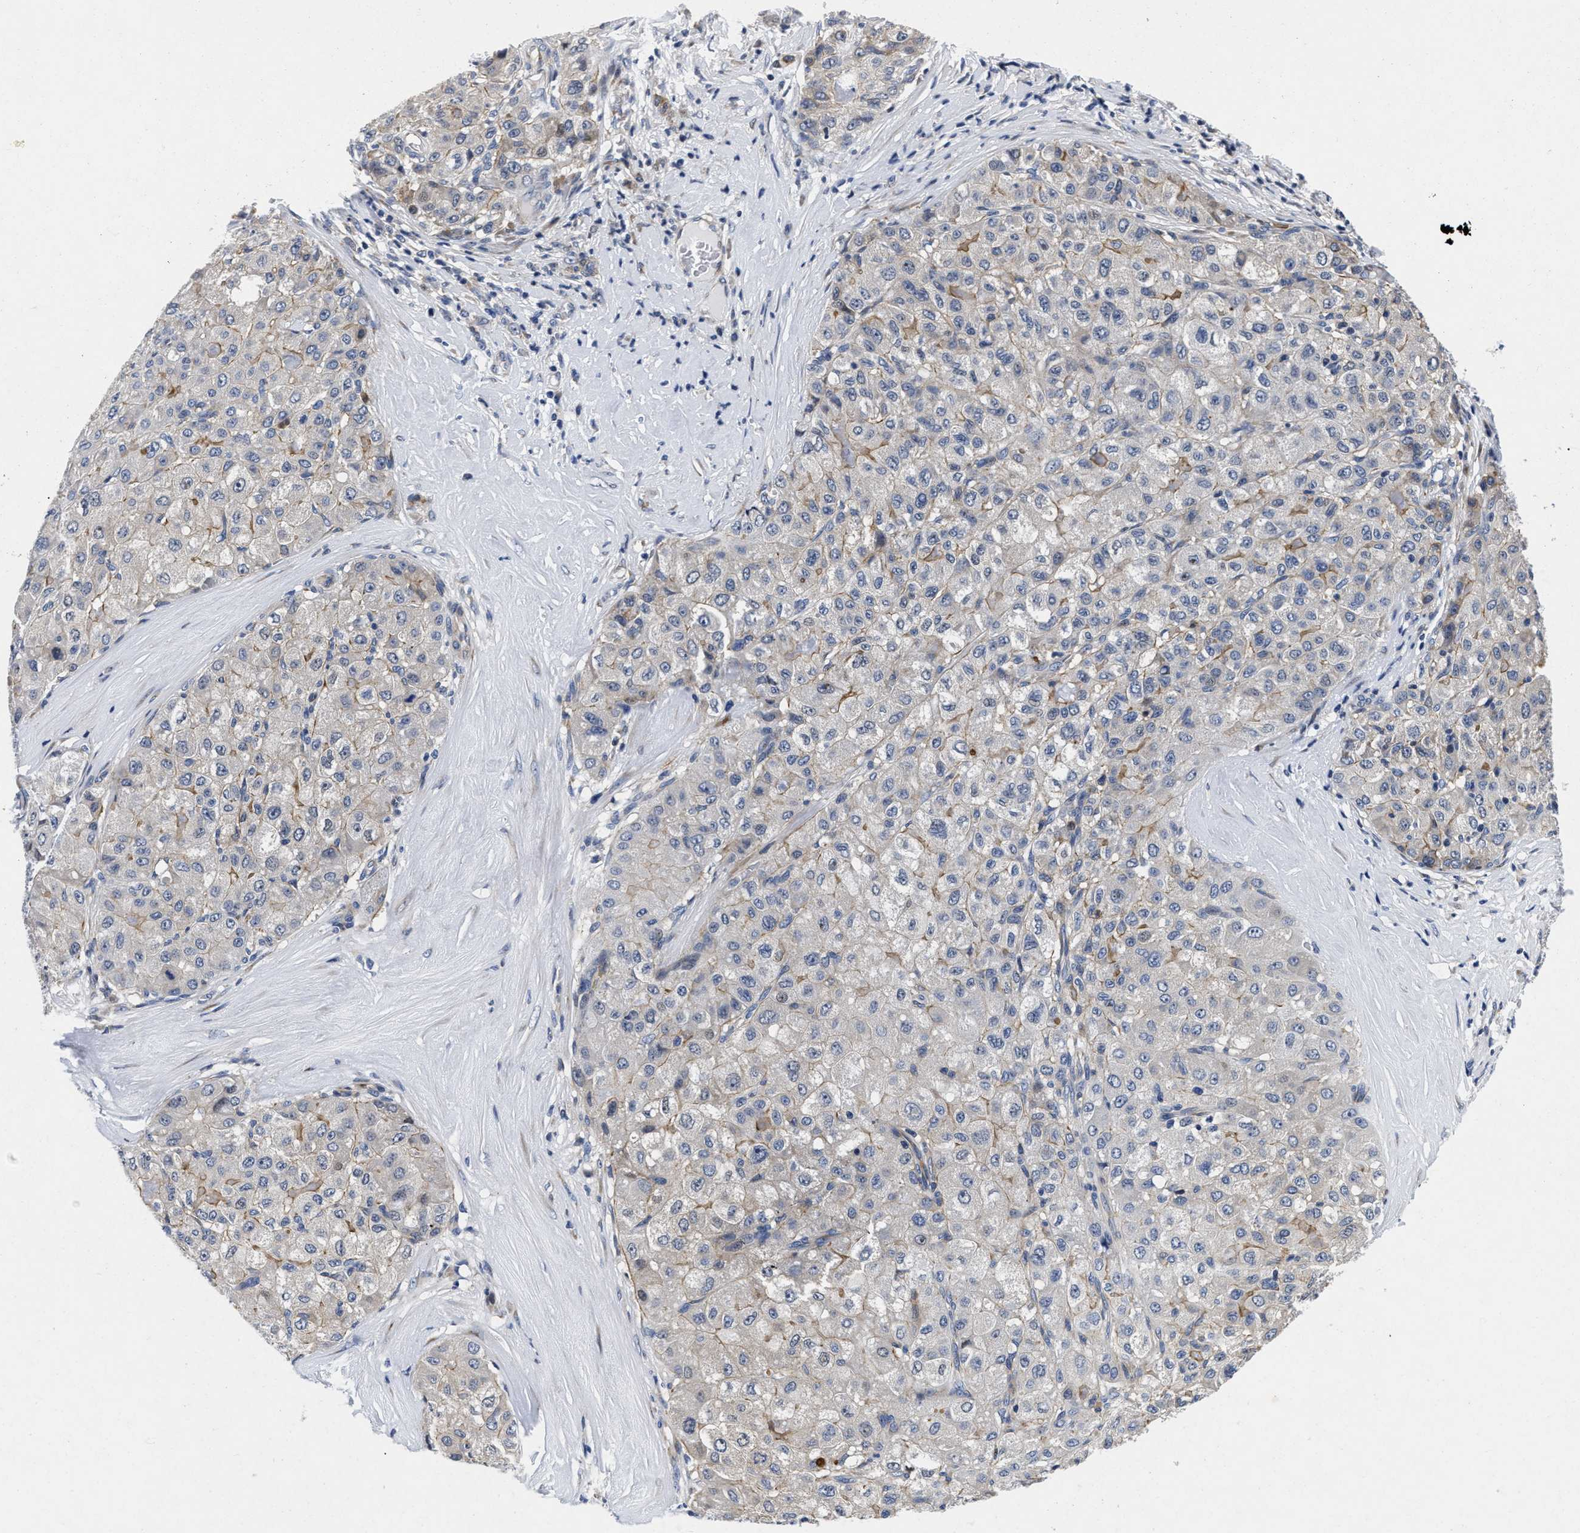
{"staining": {"intensity": "weak", "quantity": "<25%", "location": "cytoplasmic/membranous"}, "tissue": "liver cancer", "cell_type": "Tumor cells", "image_type": "cancer", "snomed": [{"axis": "morphology", "description": "Carcinoma, Hepatocellular, NOS"}, {"axis": "topography", "description": "Liver"}], "caption": "A photomicrograph of hepatocellular carcinoma (liver) stained for a protein shows no brown staining in tumor cells.", "gene": "LAD1", "patient": {"sex": "male", "age": 80}}